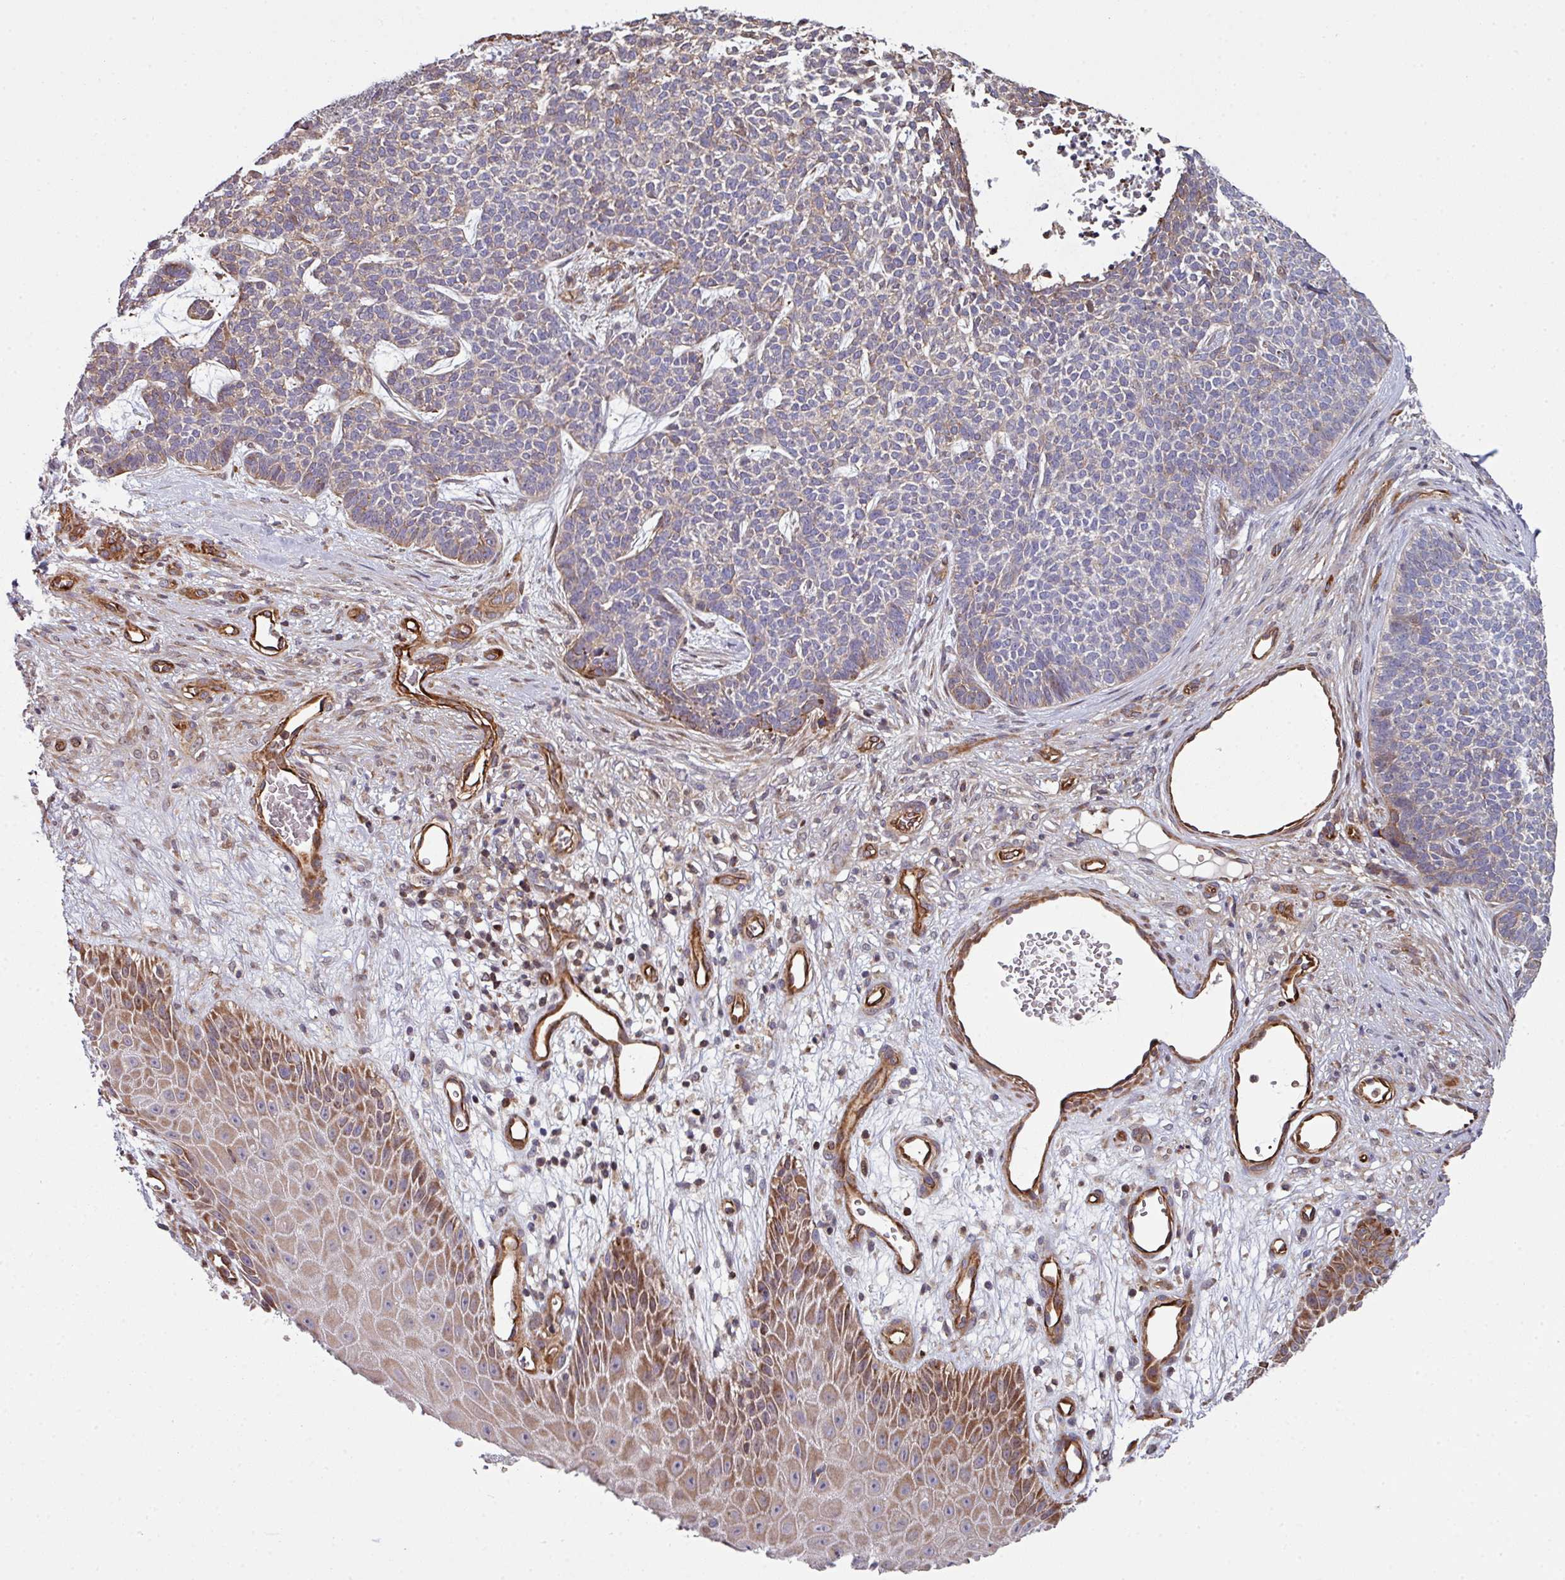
{"staining": {"intensity": "weak", "quantity": "25%-75%", "location": "cytoplasmic/membranous"}, "tissue": "skin cancer", "cell_type": "Tumor cells", "image_type": "cancer", "snomed": [{"axis": "morphology", "description": "Basal cell carcinoma"}, {"axis": "topography", "description": "Skin"}], "caption": "Immunohistochemistry (IHC) photomicrograph of skin cancer stained for a protein (brown), which reveals low levels of weak cytoplasmic/membranous positivity in approximately 25%-75% of tumor cells.", "gene": "ANO9", "patient": {"sex": "female", "age": 84}}